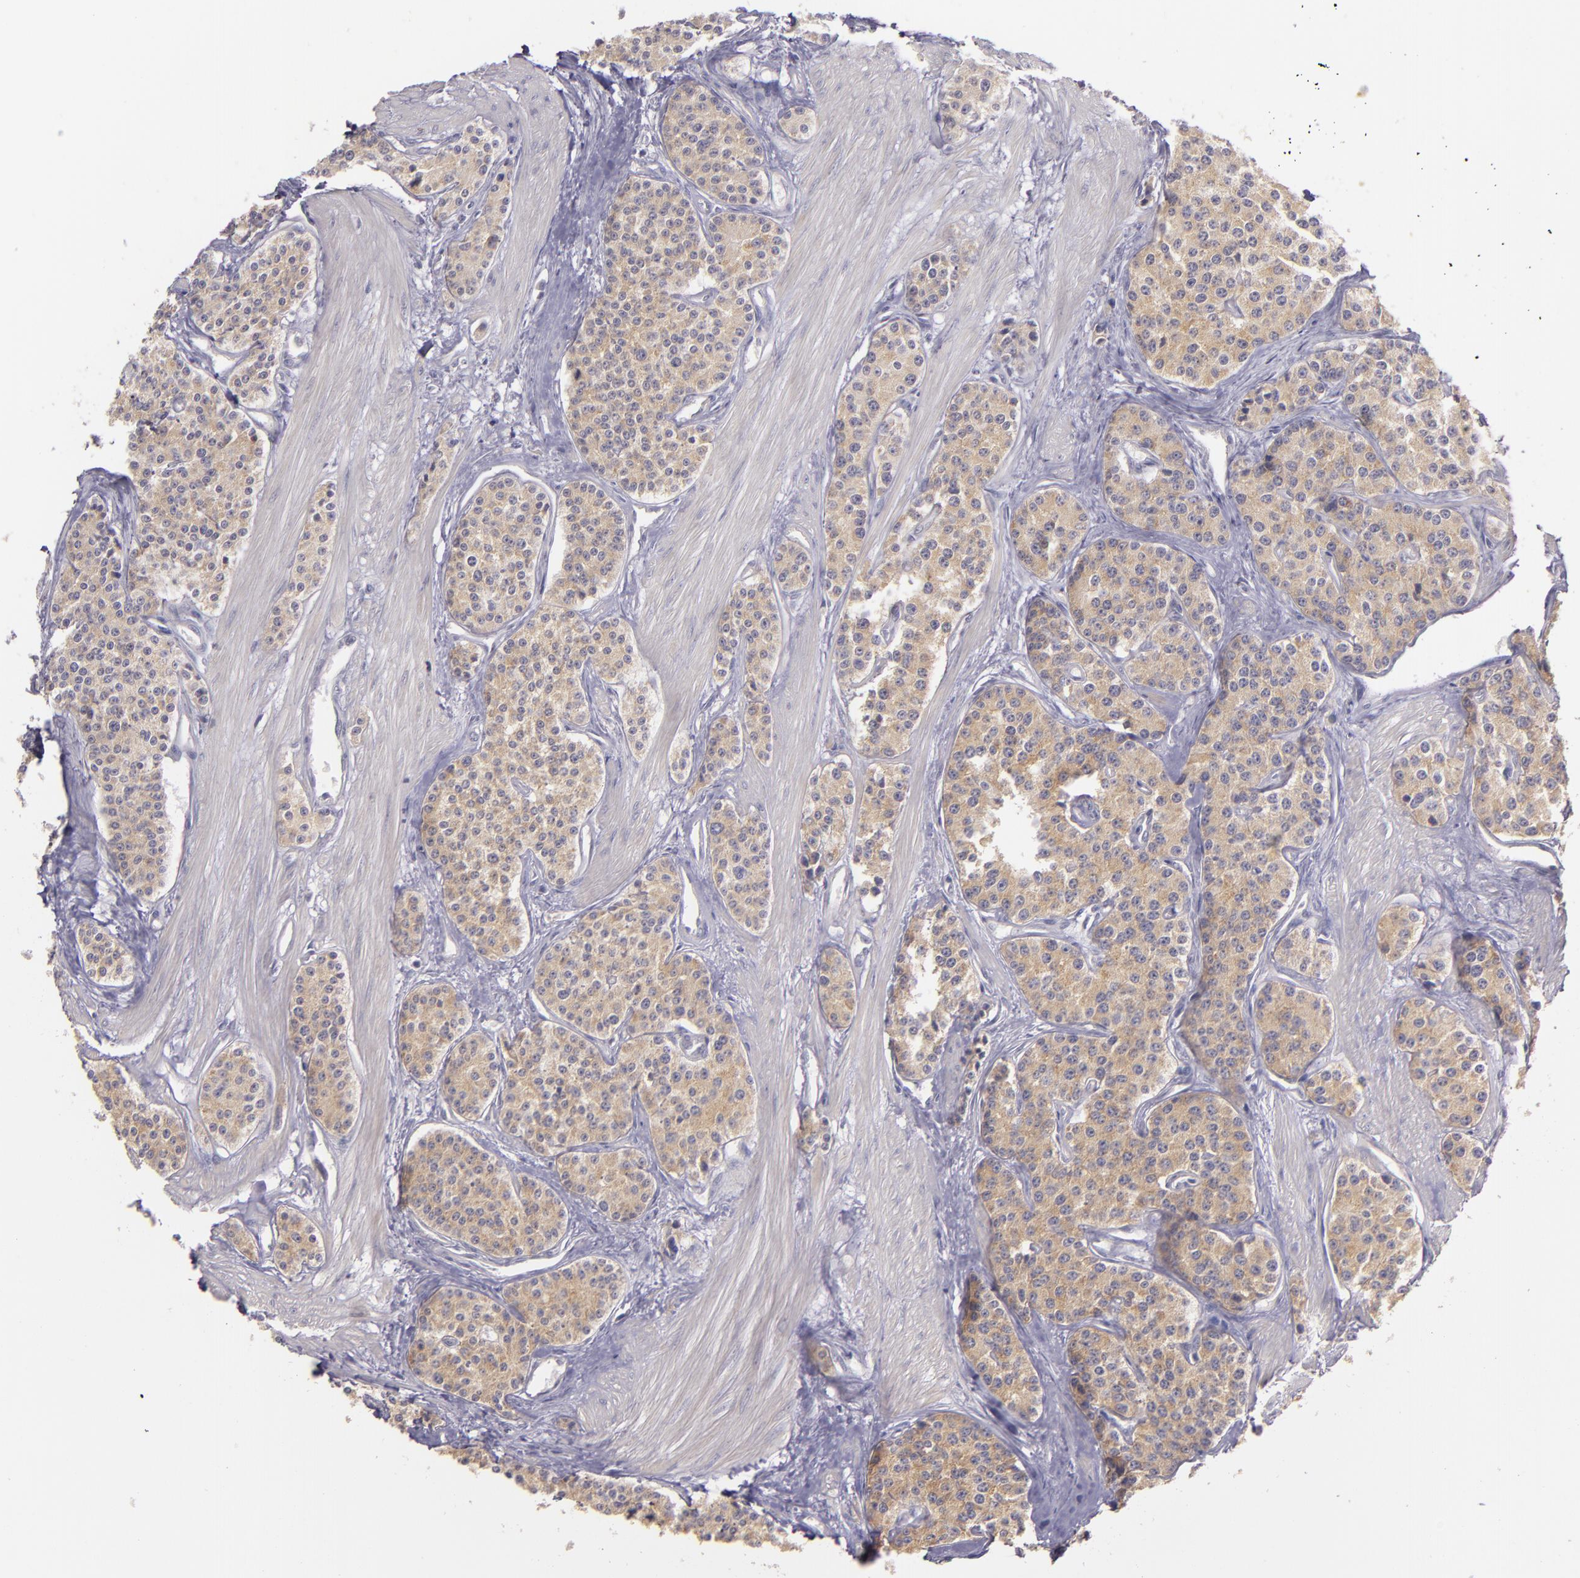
{"staining": {"intensity": "moderate", "quantity": "25%-75%", "location": "cytoplasmic/membranous"}, "tissue": "carcinoid", "cell_type": "Tumor cells", "image_type": "cancer", "snomed": [{"axis": "morphology", "description": "Carcinoid, malignant, NOS"}, {"axis": "topography", "description": "Stomach"}], "caption": "Brown immunohistochemical staining in human carcinoid displays moderate cytoplasmic/membranous staining in about 25%-75% of tumor cells. The staining is performed using DAB brown chromogen to label protein expression. The nuclei are counter-stained blue using hematoxylin.", "gene": "RALGAPA1", "patient": {"sex": "female", "age": 76}}